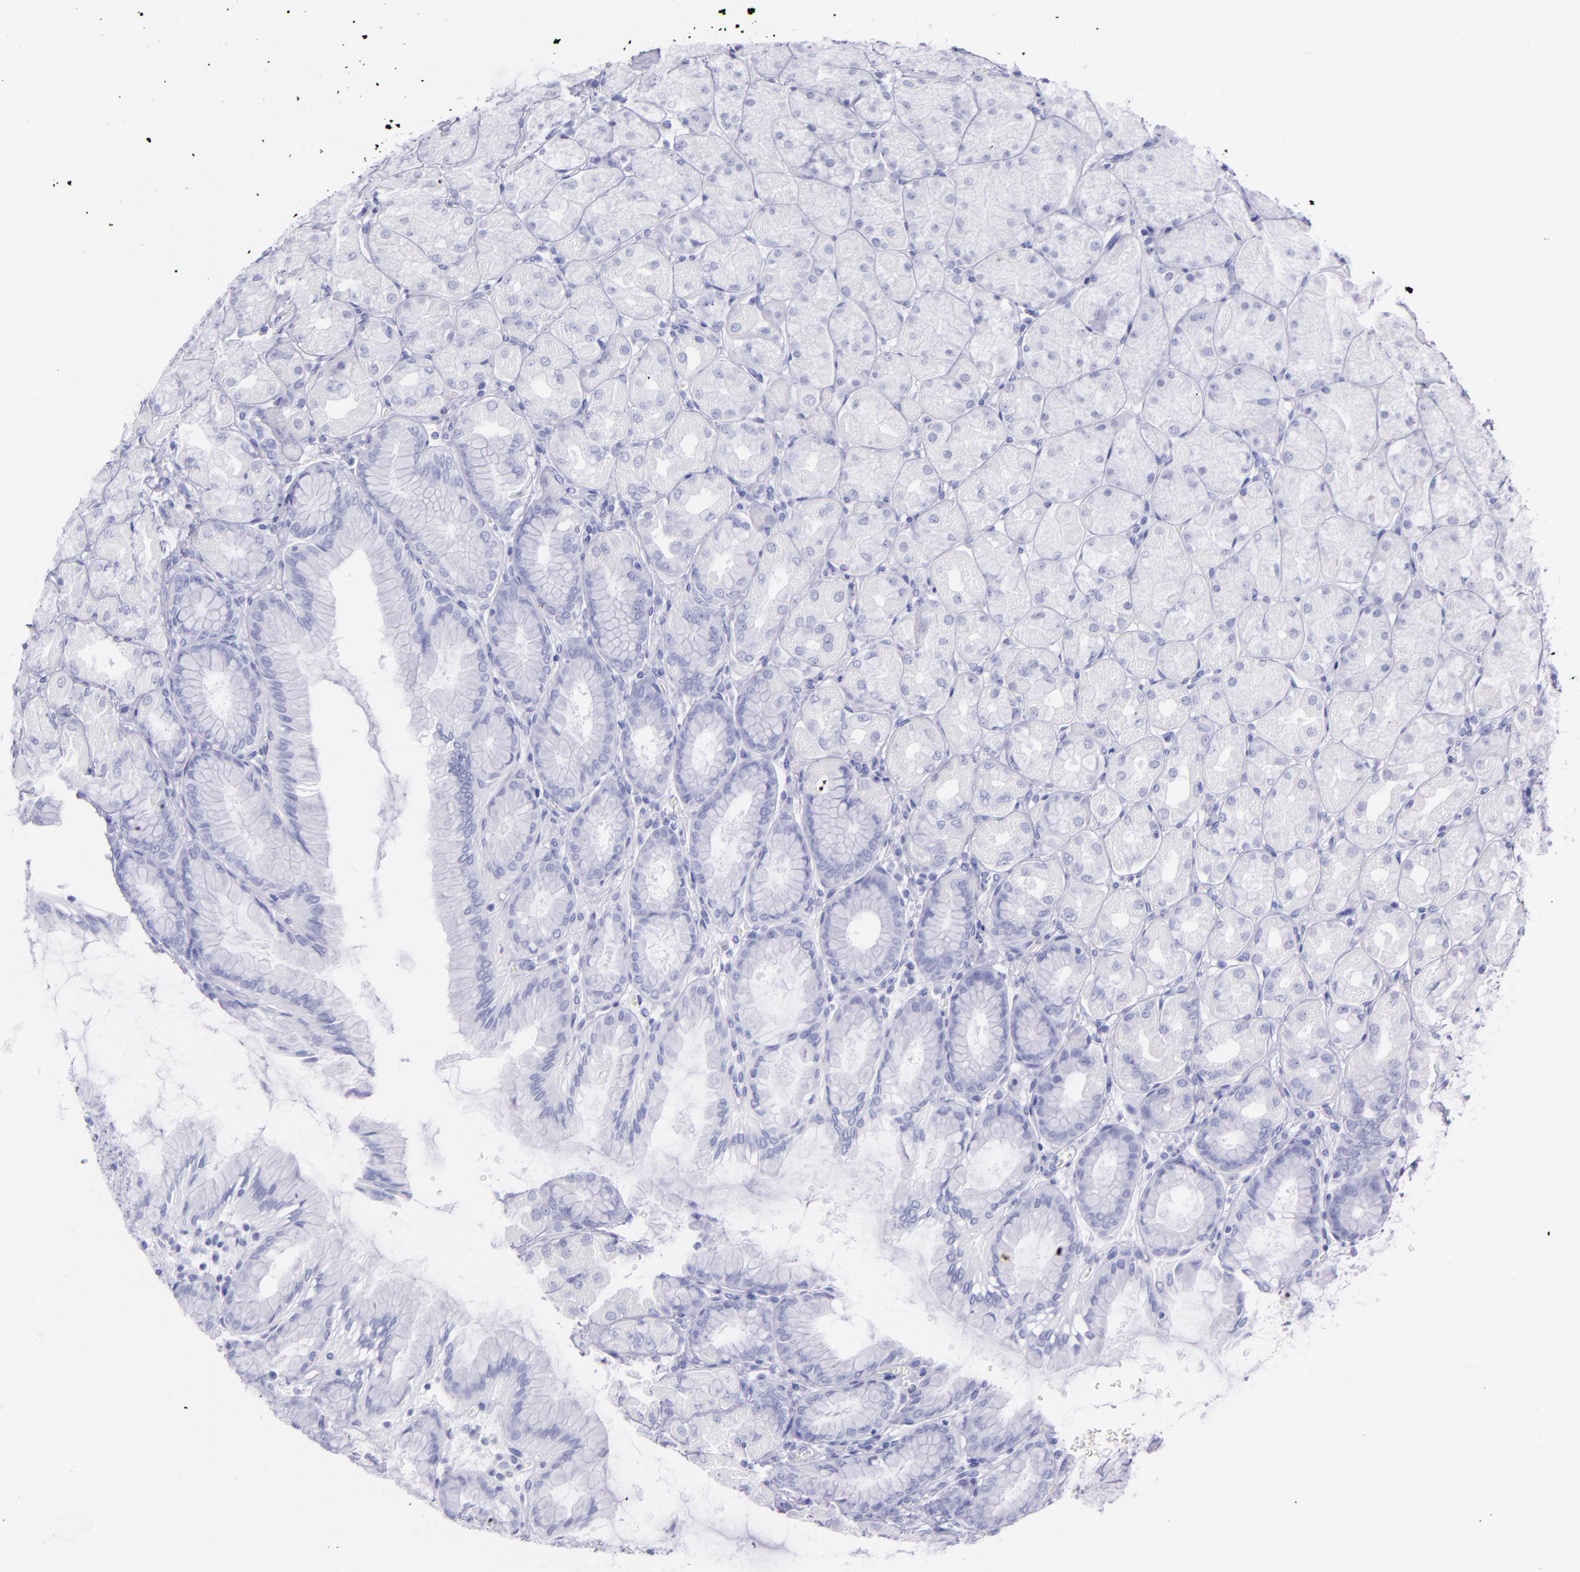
{"staining": {"intensity": "negative", "quantity": "none", "location": "none"}, "tissue": "stomach", "cell_type": "Glandular cells", "image_type": "normal", "snomed": [{"axis": "morphology", "description": "Normal tissue, NOS"}, {"axis": "topography", "description": "Stomach, upper"}], "caption": "Immunohistochemistry of normal human stomach shows no expression in glandular cells.", "gene": "SFTPA2", "patient": {"sex": "female", "age": 56}}